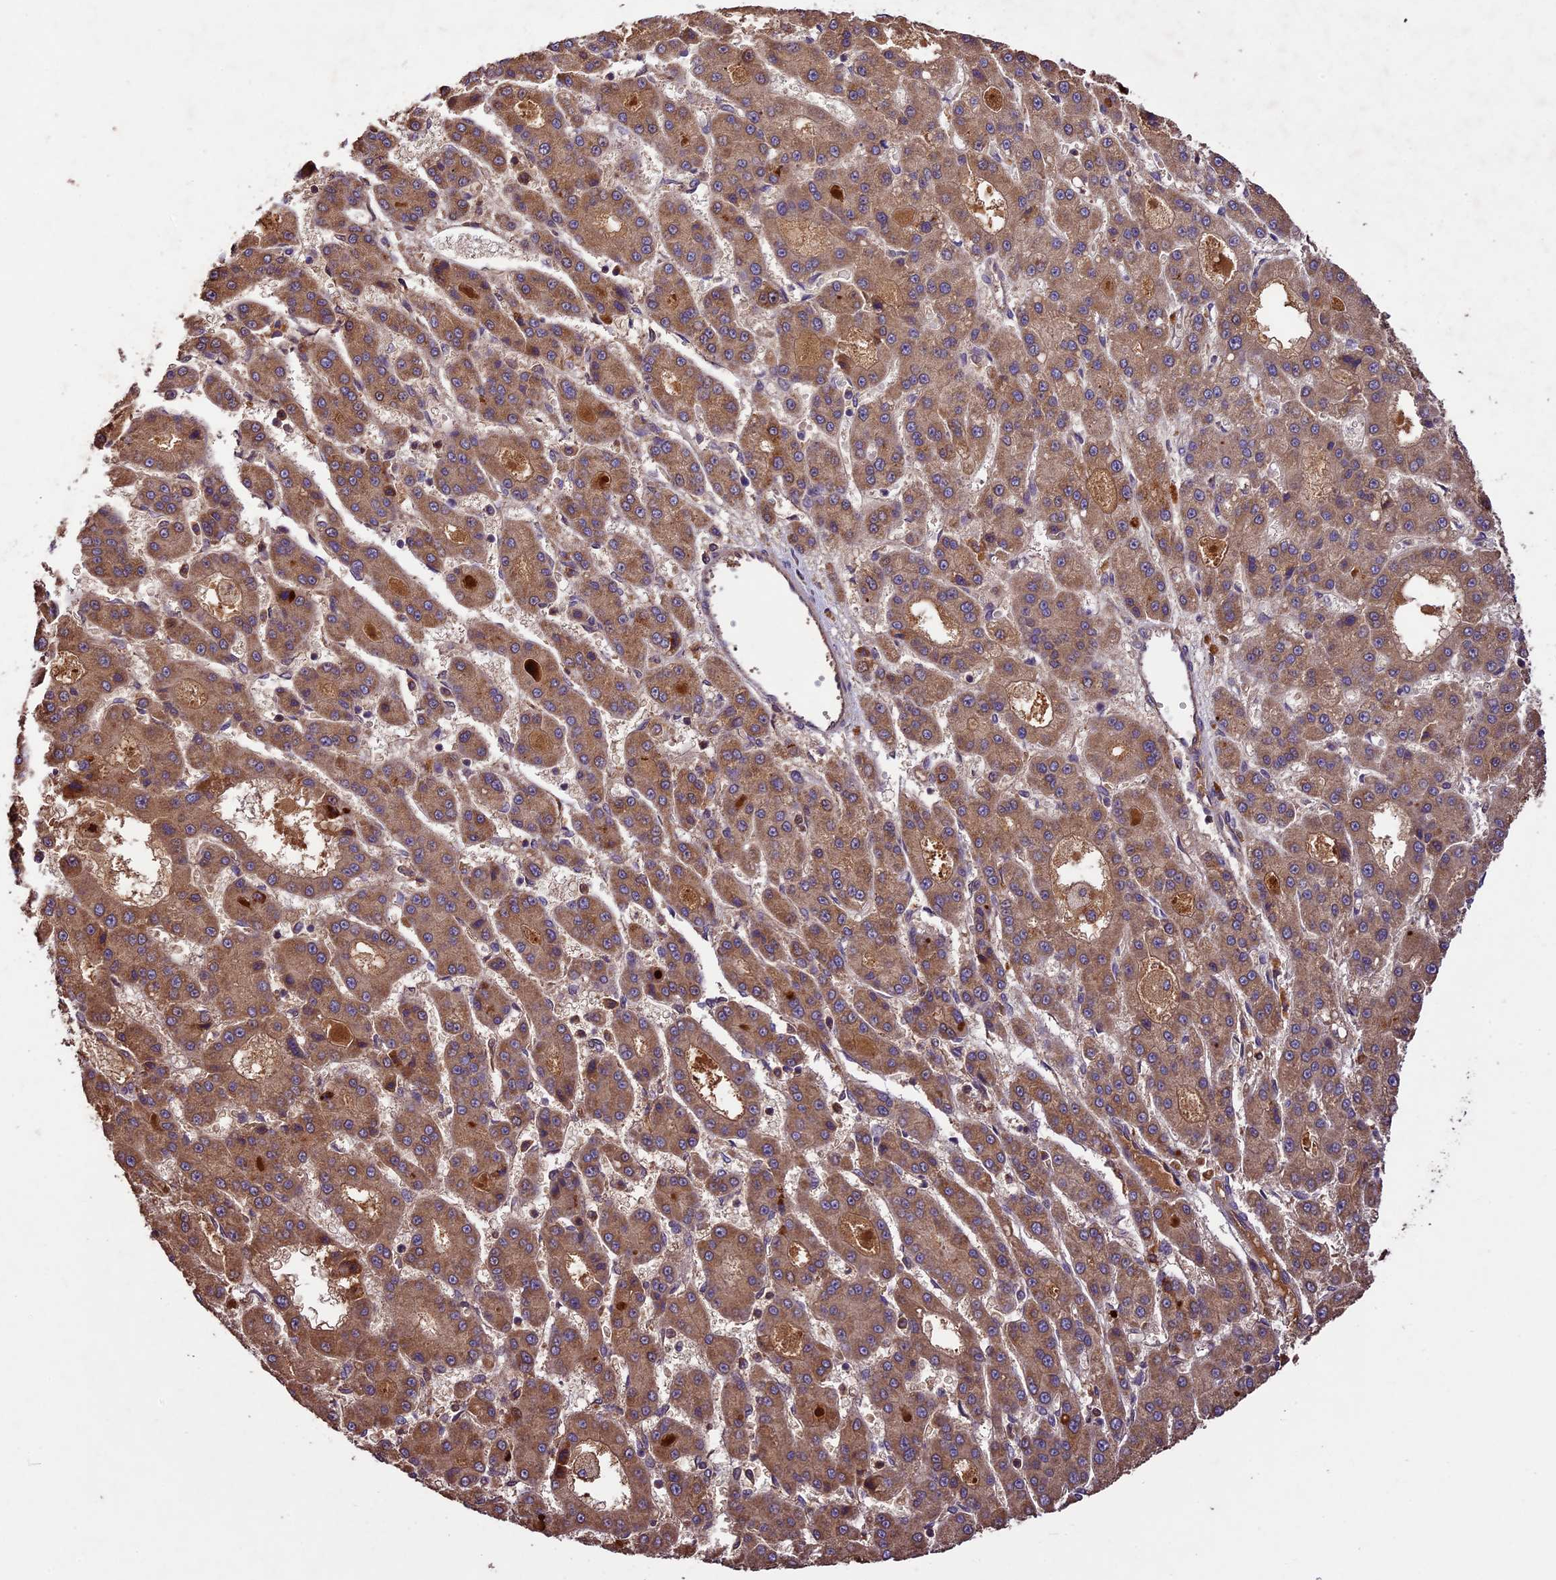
{"staining": {"intensity": "moderate", "quantity": ">75%", "location": "cytoplasmic/membranous"}, "tissue": "liver cancer", "cell_type": "Tumor cells", "image_type": "cancer", "snomed": [{"axis": "morphology", "description": "Carcinoma, Hepatocellular, NOS"}, {"axis": "topography", "description": "Liver"}], "caption": "Liver cancer tissue exhibits moderate cytoplasmic/membranous expression in approximately >75% of tumor cells, visualized by immunohistochemistry. Using DAB (brown) and hematoxylin (blue) stains, captured at high magnification using brightfield microscopy.", "gene": "CRLF1", "patient": {"sex": "male", "age": 70}}